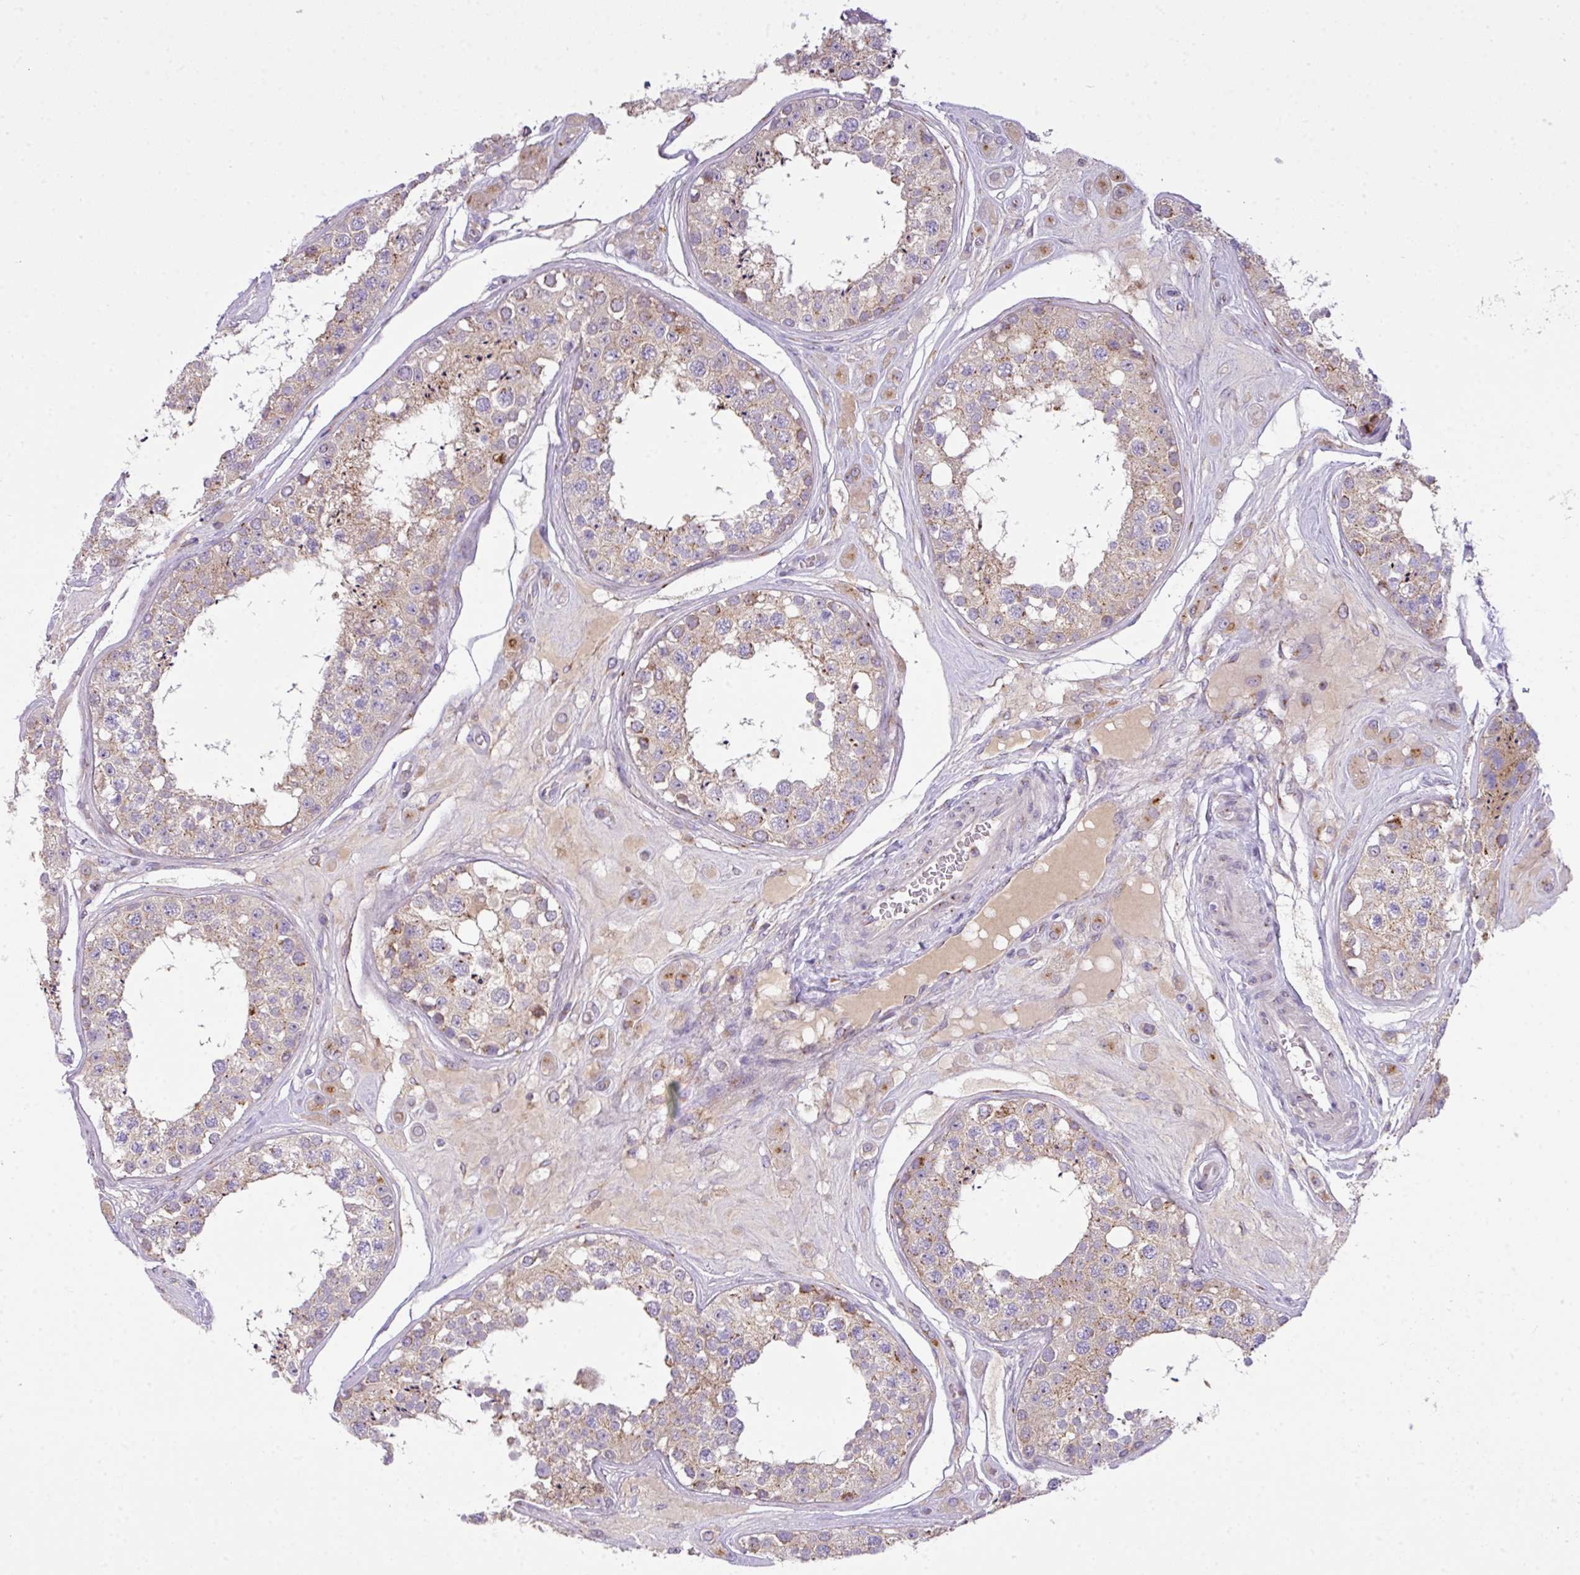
{"staining": {"intensity": "weak", "quantity": ">75%", "location": "cytoplasmic/membranous"}, "tissue": "testis", "cell_type": "Cells in seminiferous ducts", "image_type": "normal", "snomed": [{"axis": "morphology", "description": "Normal tissue, NOS"}, {"axis": "topography", "description": "Testis"}], "caption": "This photomicrograph displays immunohistochemistry staining of normal testis, with low weak cytoplasmic/membranous staining in about >75% of cells in seminiferous ducts.", "gene": "VTI1A", "patient": {"sex": "male", "age": 25}}